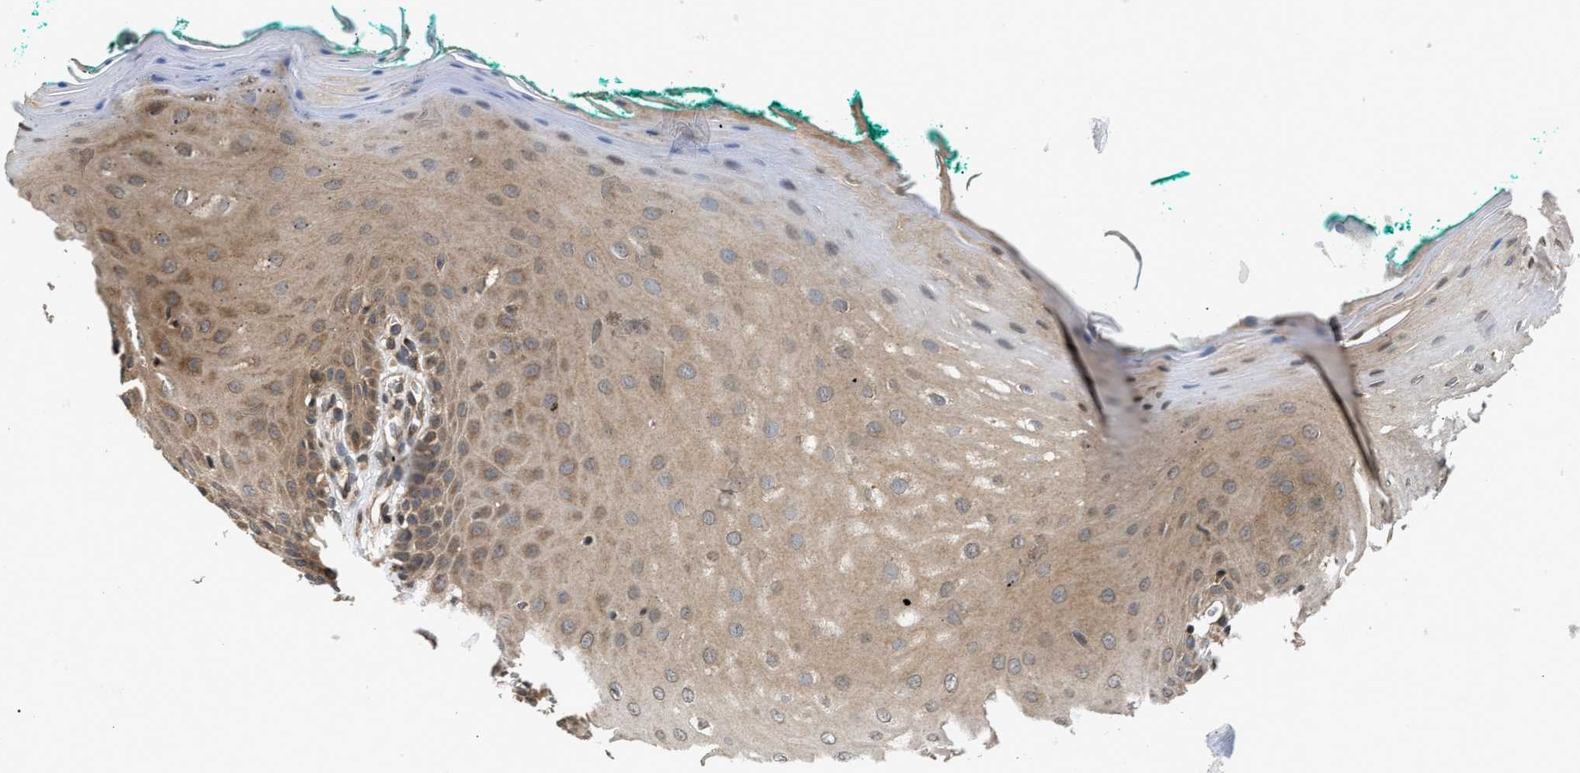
{"staining": {"intensity": "moderate", "quantity": ">75%", "location": "cytoplasmic/membranous"}, "tissue": "oral mucosa", "cell_type": "Squamous epithelial cells", "image_type": "normal", "snomed": [{"axis": "morphology", "description": "Normal tissue, NOS"}, {"axis": "topography", "description": "Skeletal muscle"}, {"axis": "topography", "description": "Oral tissue"}], "caption": "A histopathology image of human oral mucosa stained for a protein displays moderate cytoplasmic/membranous brown staining in squamous epithelial cells.", "gene": "RAB29", "patient": {"sex": "male", "age": 58}}